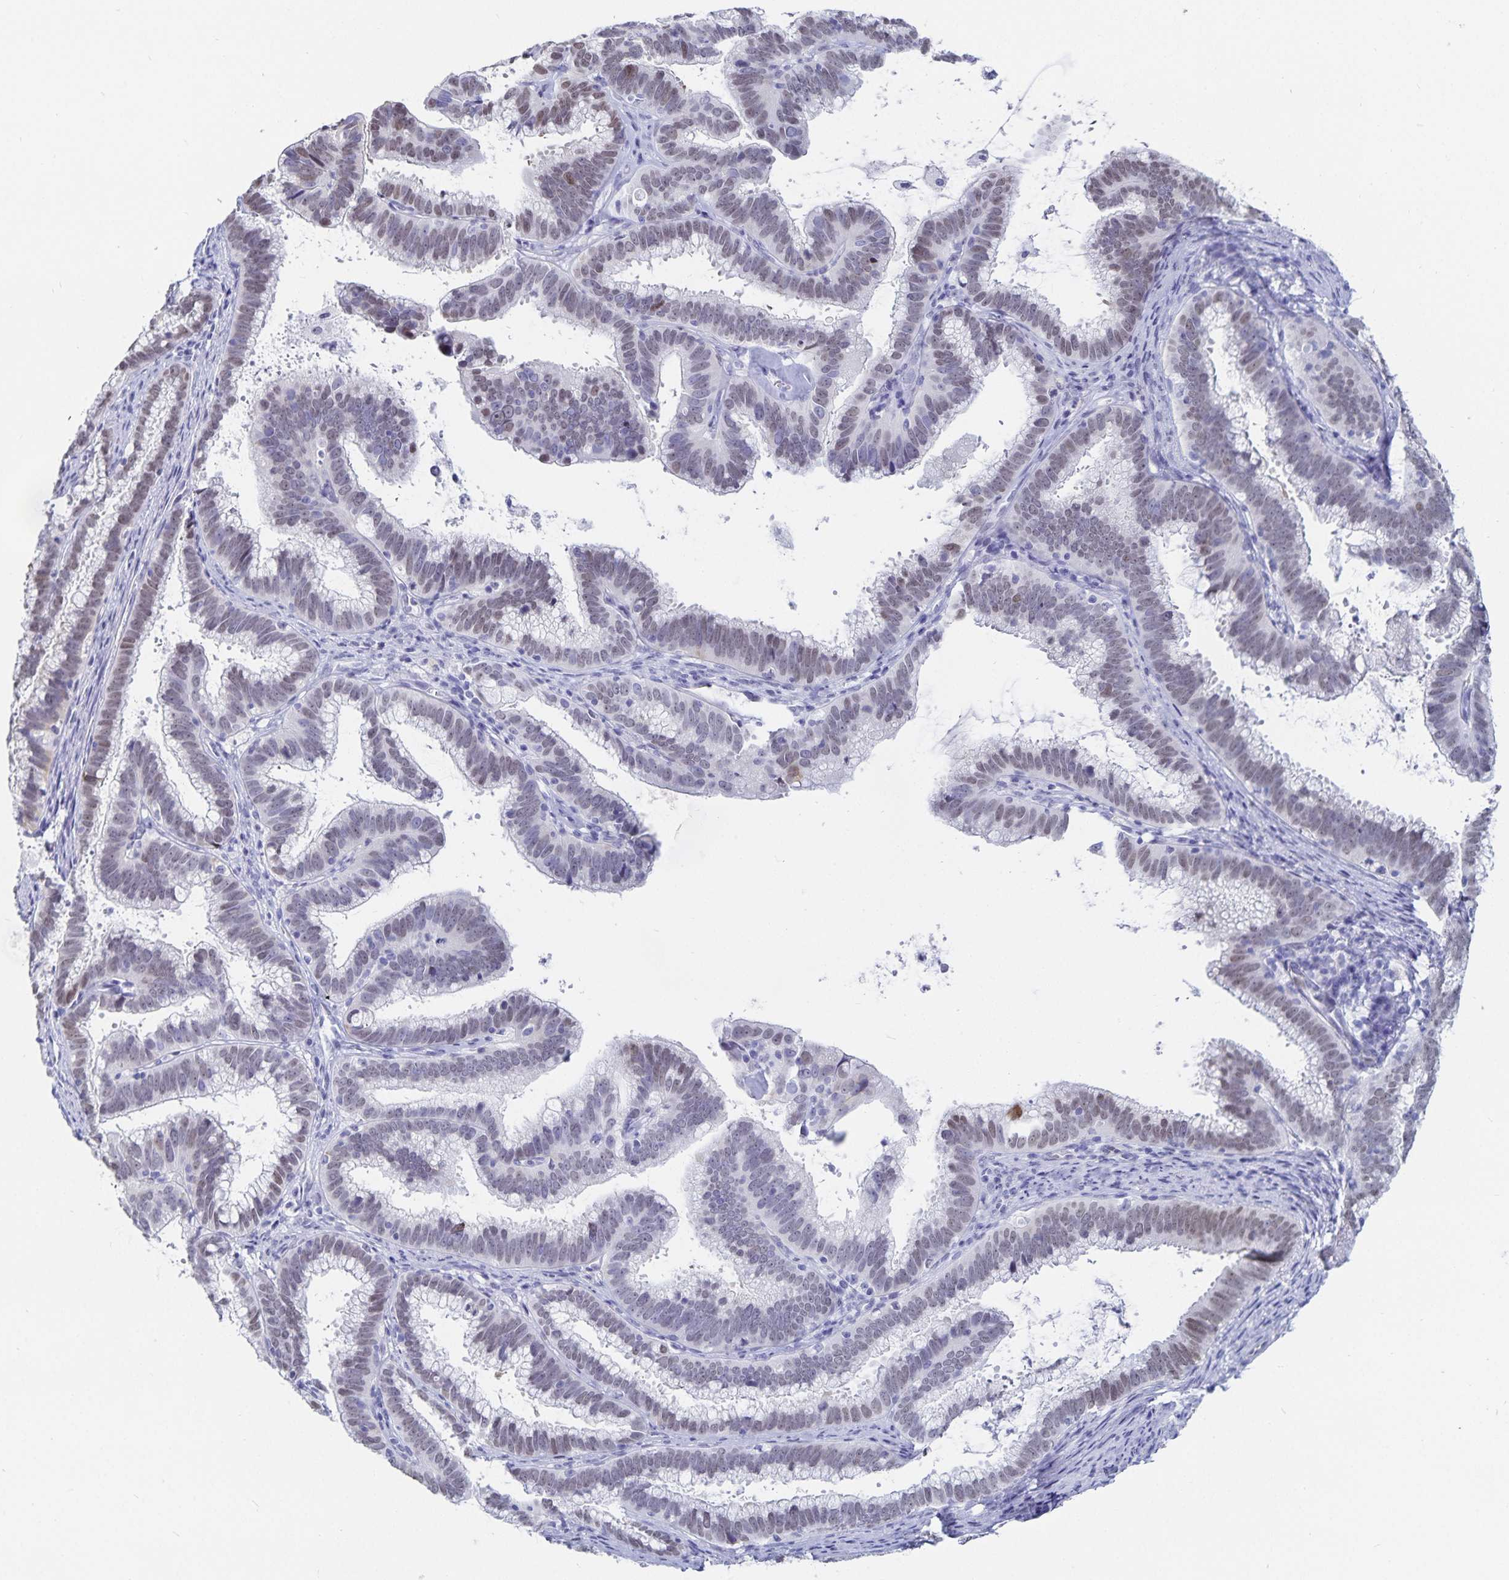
{"staining": {"intensity": "weak", "quantity": "25%-75%", "location": "nuclear"}, "tissue": "cervical cancer", "cell_type": "Tumor cells", "image_type": "cancer", "snomed": [{"axis": "morphology", "description": "Adenocarcinoma, NOS"}, {"axis": "topography", "description": "Cervix"}], "caption": "Brown immunohistochemical staining in cervical cancer (adenocarcinoma) demonstrates weak nuclear expression in approximately 25%-75% of tumor cells.", "gene": "HMGB3", "patient": {"sex": "female", "age": 61}}